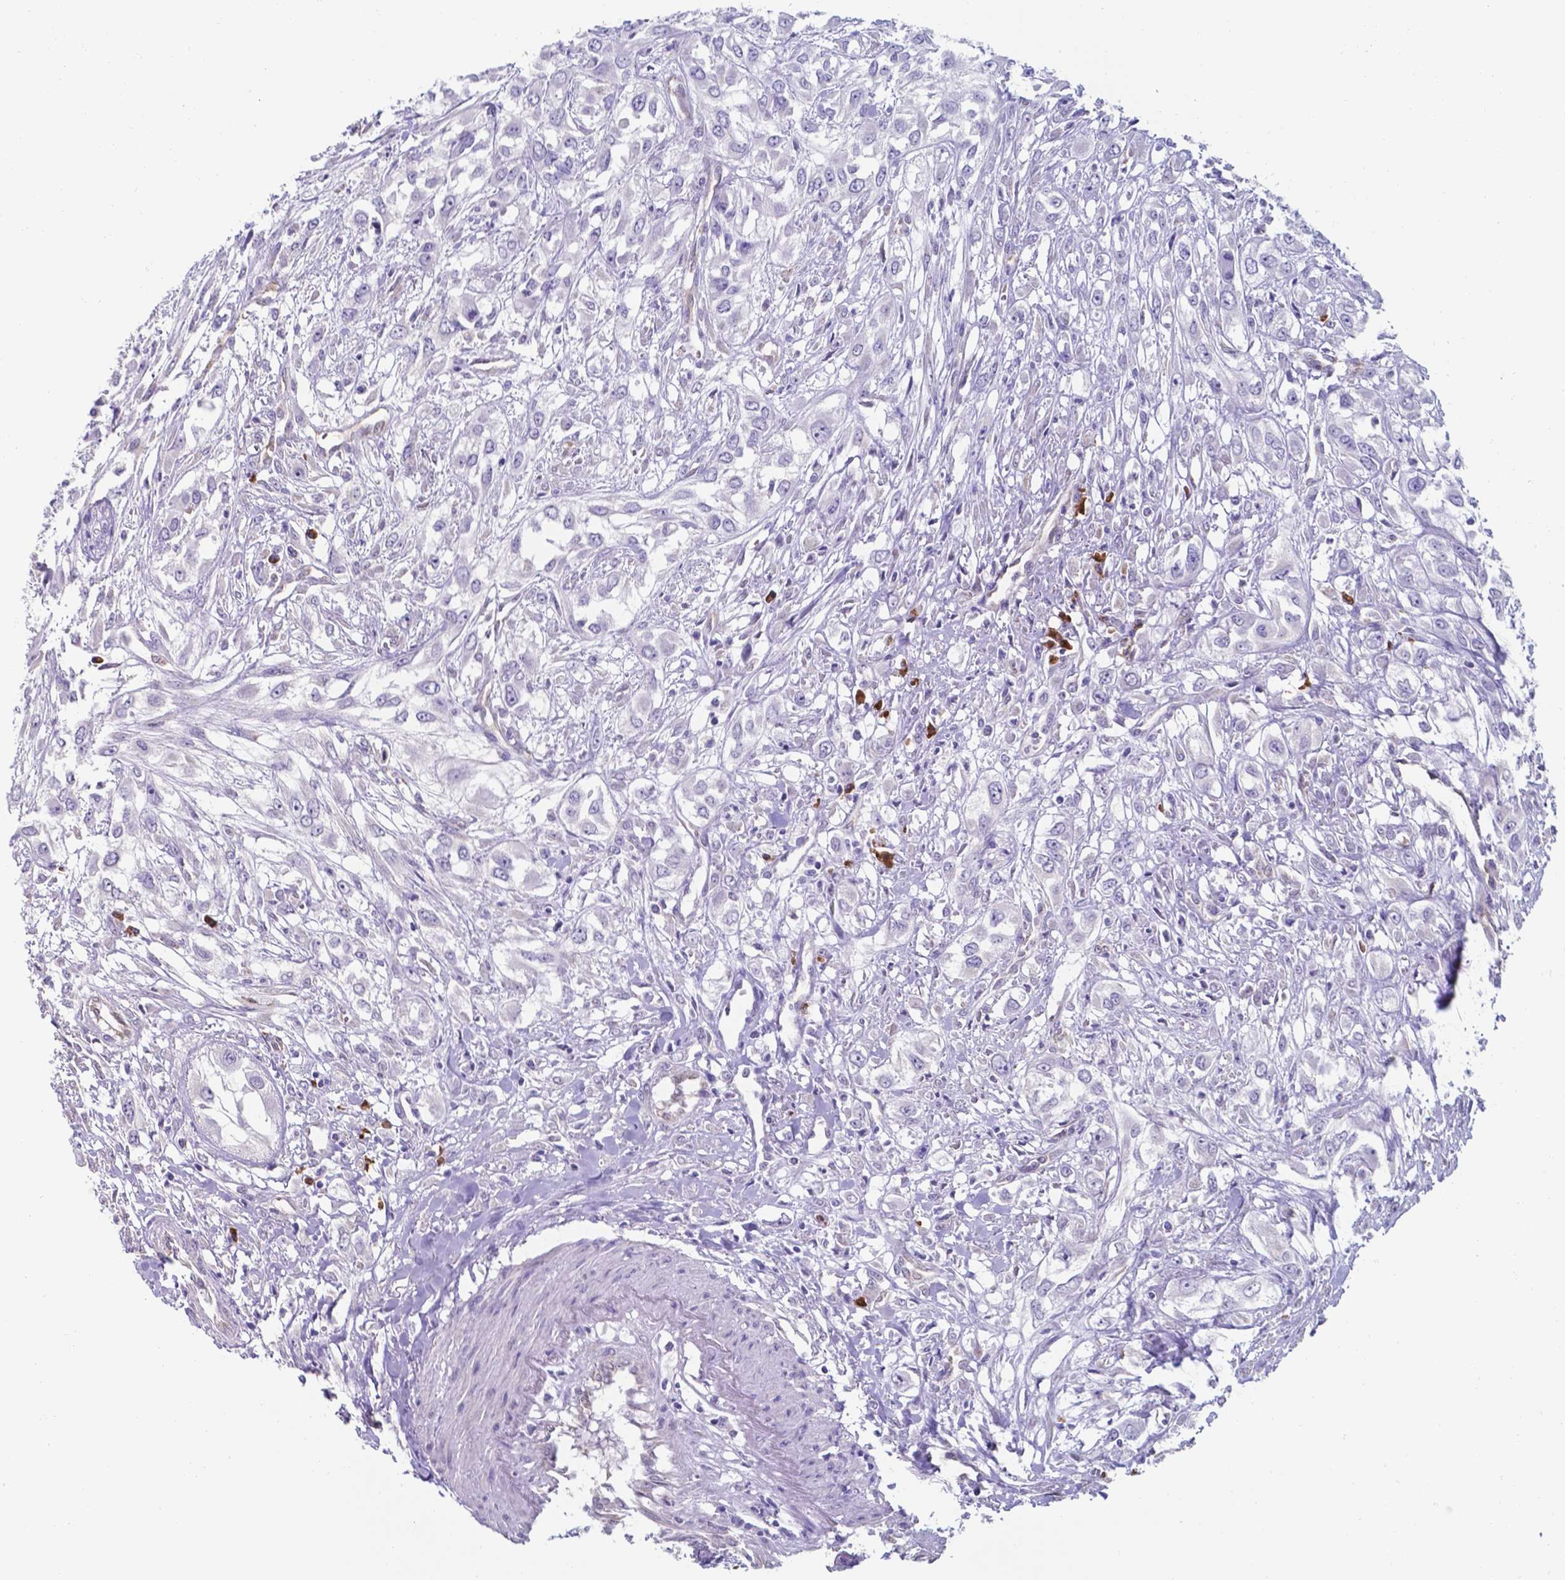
{"staining": {"intensity": "negative", "quantity": "none", "location": "none"}, "tissue": "urothelial cancer", "cell_type": "Tumor cells", "image_type": "cancer", "snomed": [{"axis": "morphology", "description": "Urothelial carcinoma, High grade"}, {"axis": "topography", "description": "Urinary bladder"}], "caption": "Protein analysis of high-grade urothelial carcinoma displays no significant positivity in tumor cells.", "gene": "UBE2J1", "patient": {"sex": "male", "age": 67}}